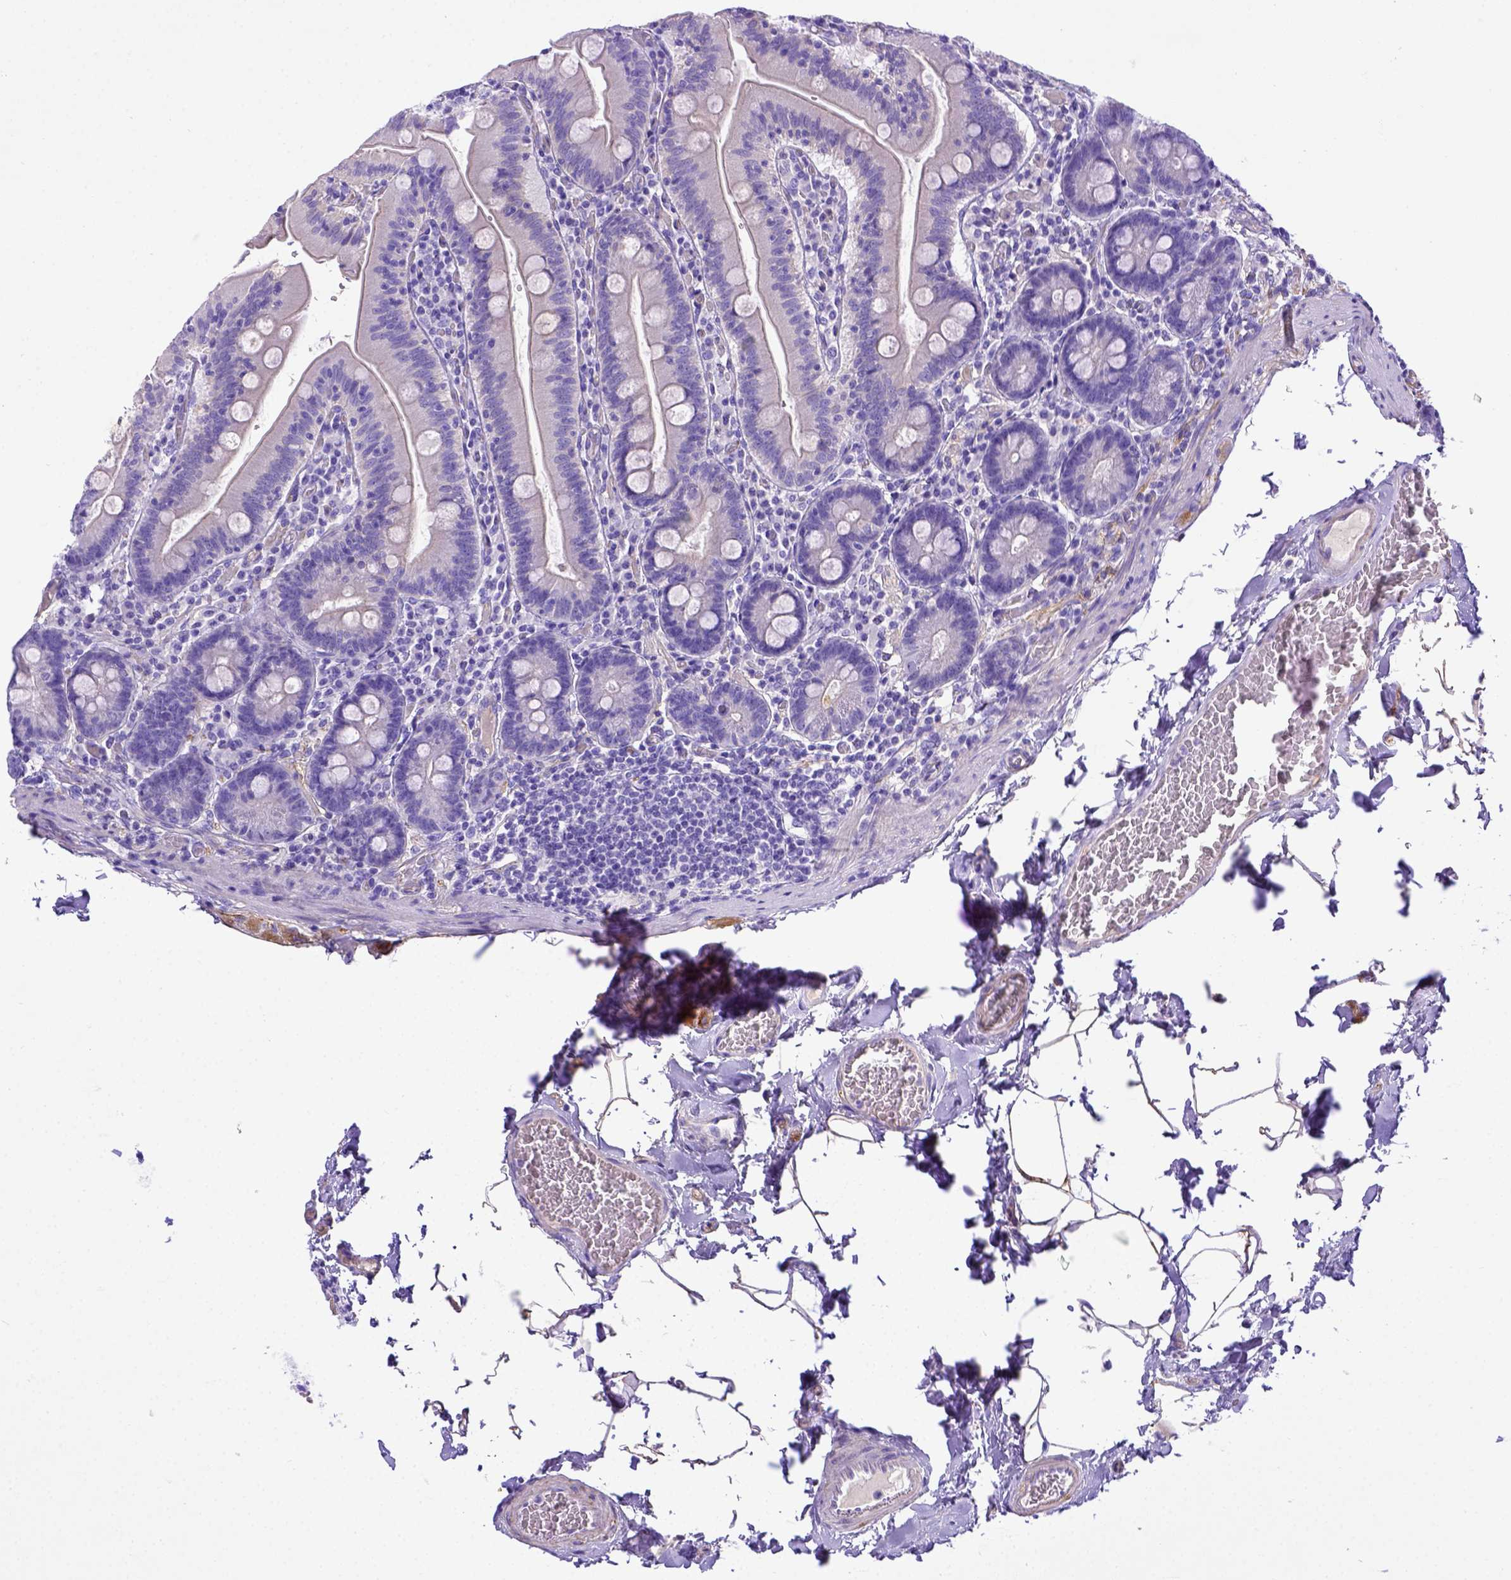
{"staining": {"intensity": "negative", "quantity": "none", "location": "none"}, "tissue": "small intestine", "cell_type": "Glandular cells", "image_type": "normal", "snomed": [{"axis": "morphology", "description": "Normal tissue, NOS"}, {"axis": "topography", "description": "Small intestine"}], "caption": "IHC image of normal small intestine stained for a protein (brown), which shows no expression in glandular cells.", "gene": "LRRC18", "patient": {"sex": "male", "age": 37}}